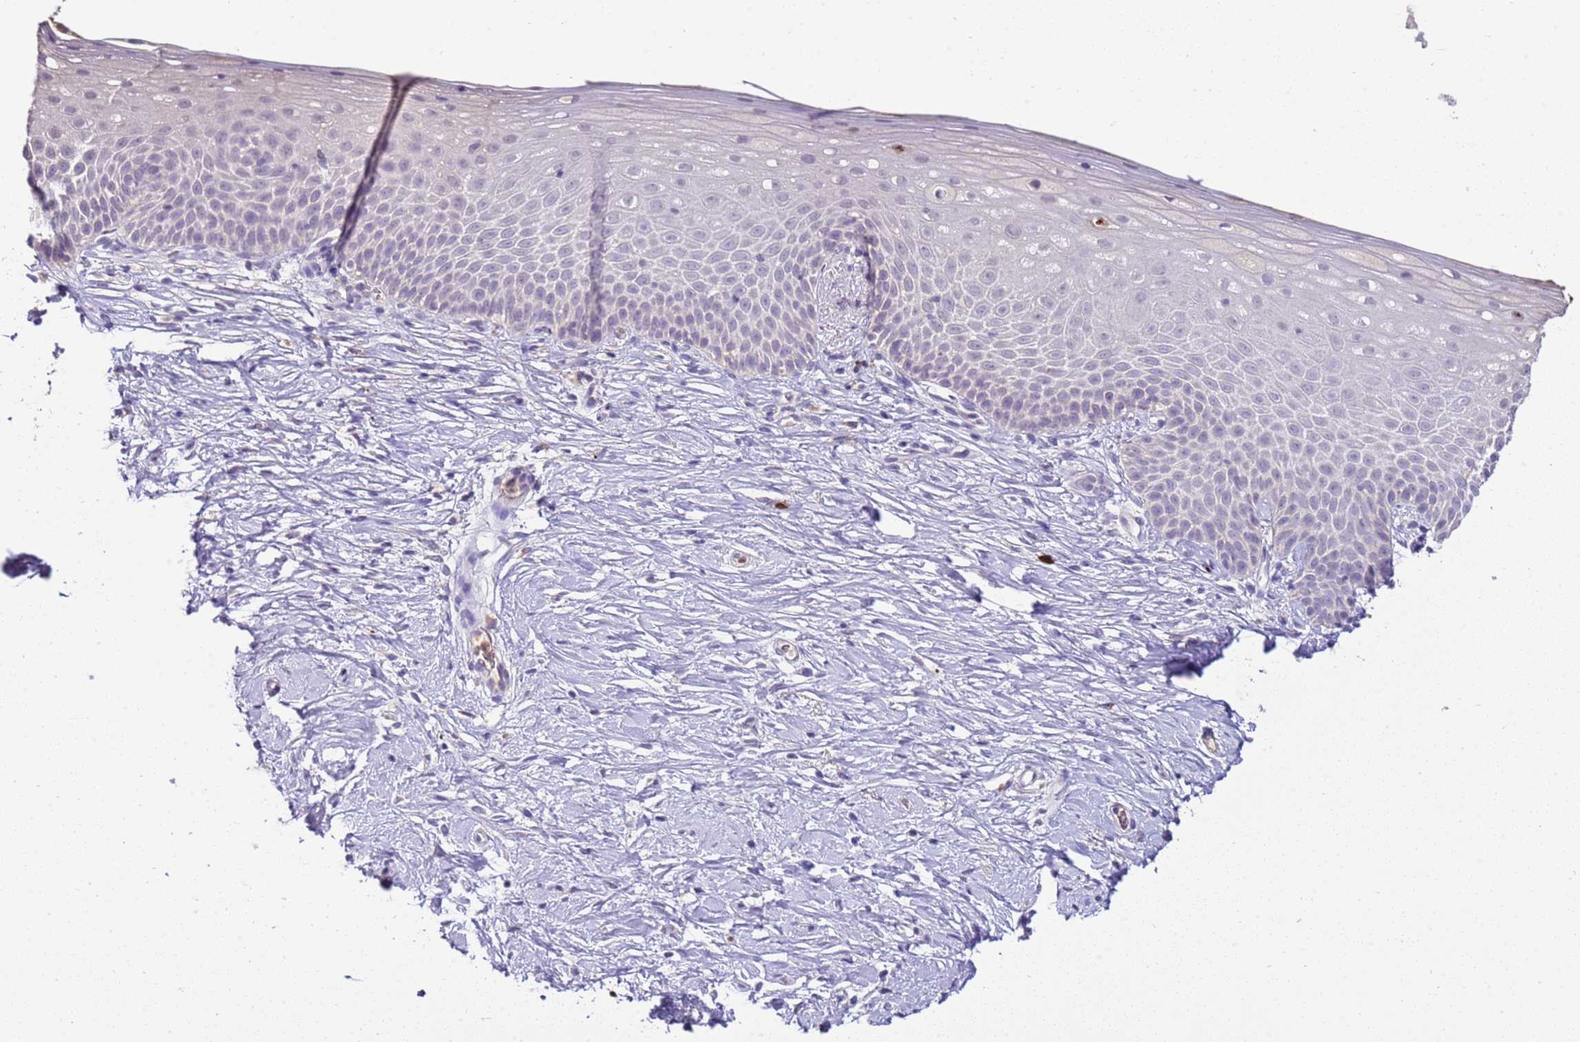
{"staining": {"intensity": "negative", "quantity": "none", "location": "none"}, "tissue": "cervix", "cell_type": "Glandular cells", "image_type": "normal", "snomed": [{"axis": "morphology", "description": "Normal tissue, NOS"}, {"axis": "topography", "description": "Cervix"}], "caption": "IHC histopathology image of unremarkable cervix: cervix stained with DAB (3,3'-diaminobenzidine) demonstrates no significant protein positivity in glandular cells. Brightfield microscopy of immunohistochemistry (IHC) stained with DAB (brown) and hematoxylin (blue), captured at high magnification.", "gene": "IL2RG", "patient": {"sex": "female", "age": 57}}